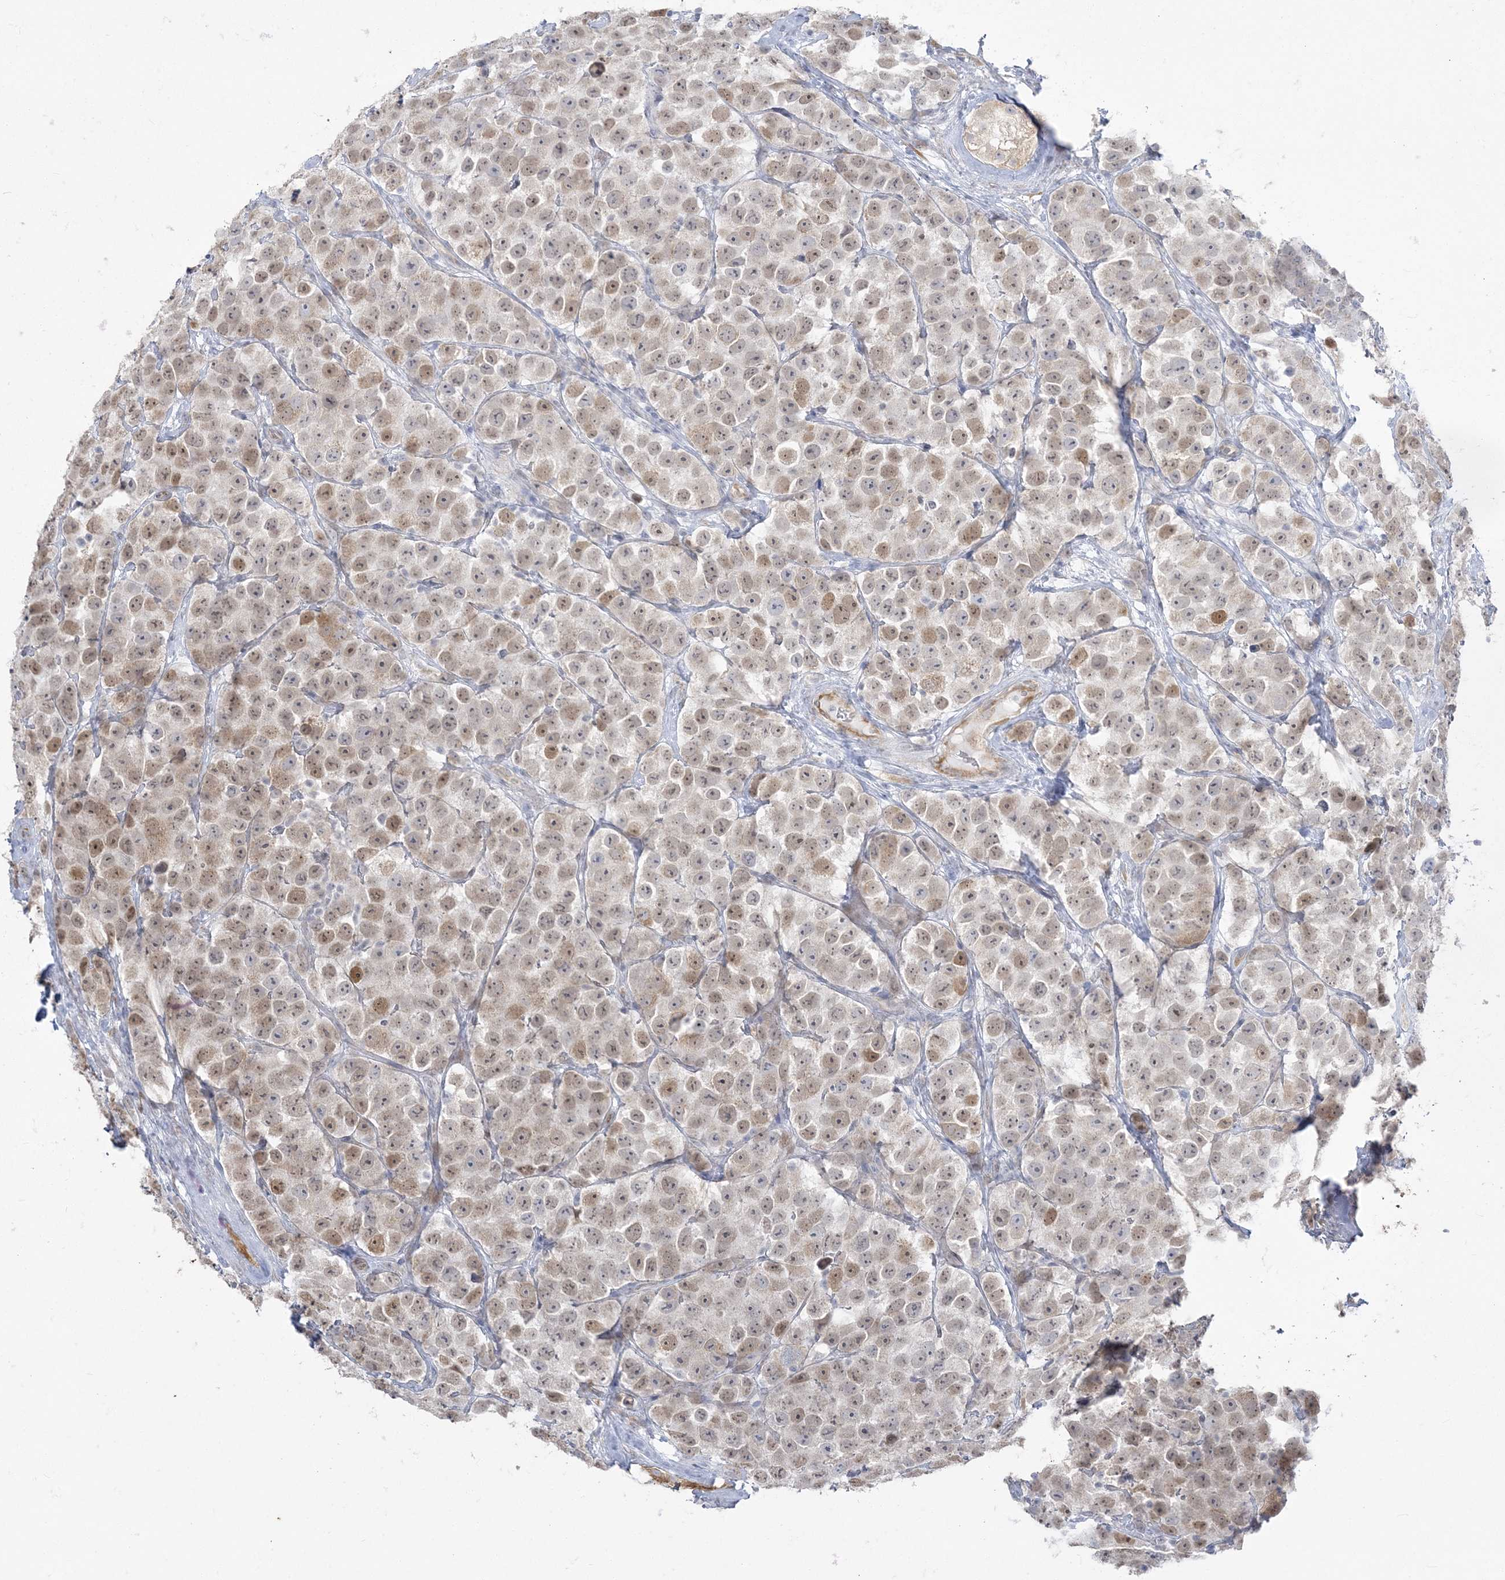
{"staining": {"intensity": "weak", "quantity": "25%-75%", "location": "nuclear"}, "tissue": "testis cancer", "cell_type": "Tumor cells", "image_type": "cancer", "snomed": [{"axis": "morphology", "description": "Seminoma, NOS"}, {"axis": "topography", "description": "Testis"}], "caption": "A brown stain highlights weak nuclear staining of a protein in seminoma (testis) tumor cells.", "gene": "ZC3H6", "patient": {"sex": "male", "age": 28}}